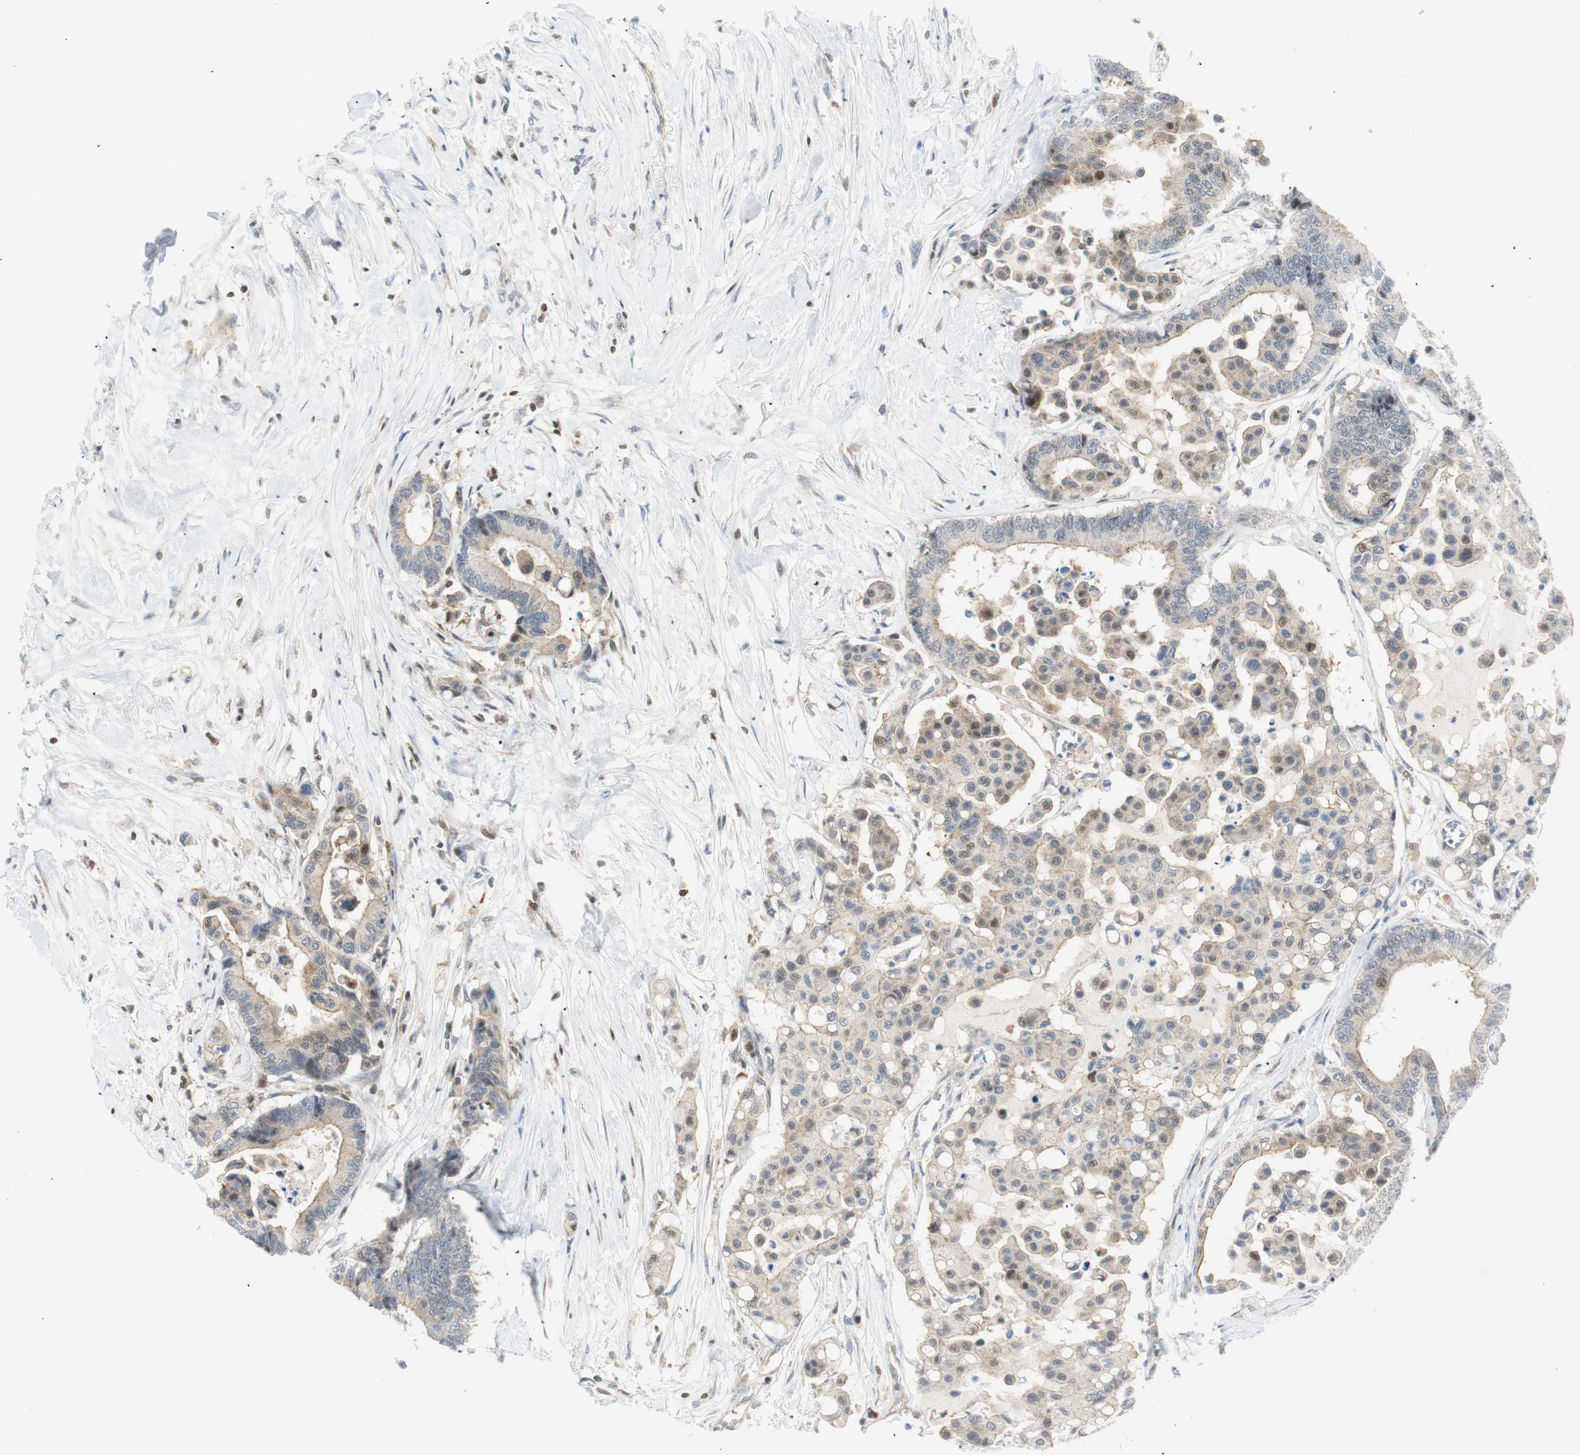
{"staining": {"intensity": "weak", "quantity": "<25%", "location": "cytoplasmic/membranous,nuclear"}, "tissue": "colorectal cancer", "cell_type": "Tumor cells", "image_type": "cancer", "snomed": [{"axis": "morphology", "description": "Normal tissue, NOS"}, {"axis": "morphology", "description": "Adenocarcinoma, NOS"}, {"axis": "topography", "description": "Colon"}], "caption": "A photomicrograph of colorectal cancer stained for a protein demonstrates no brown staining in tumor cells.", "gene": "PPP1CA", "patient": {"sex": "male", "age": 82}}